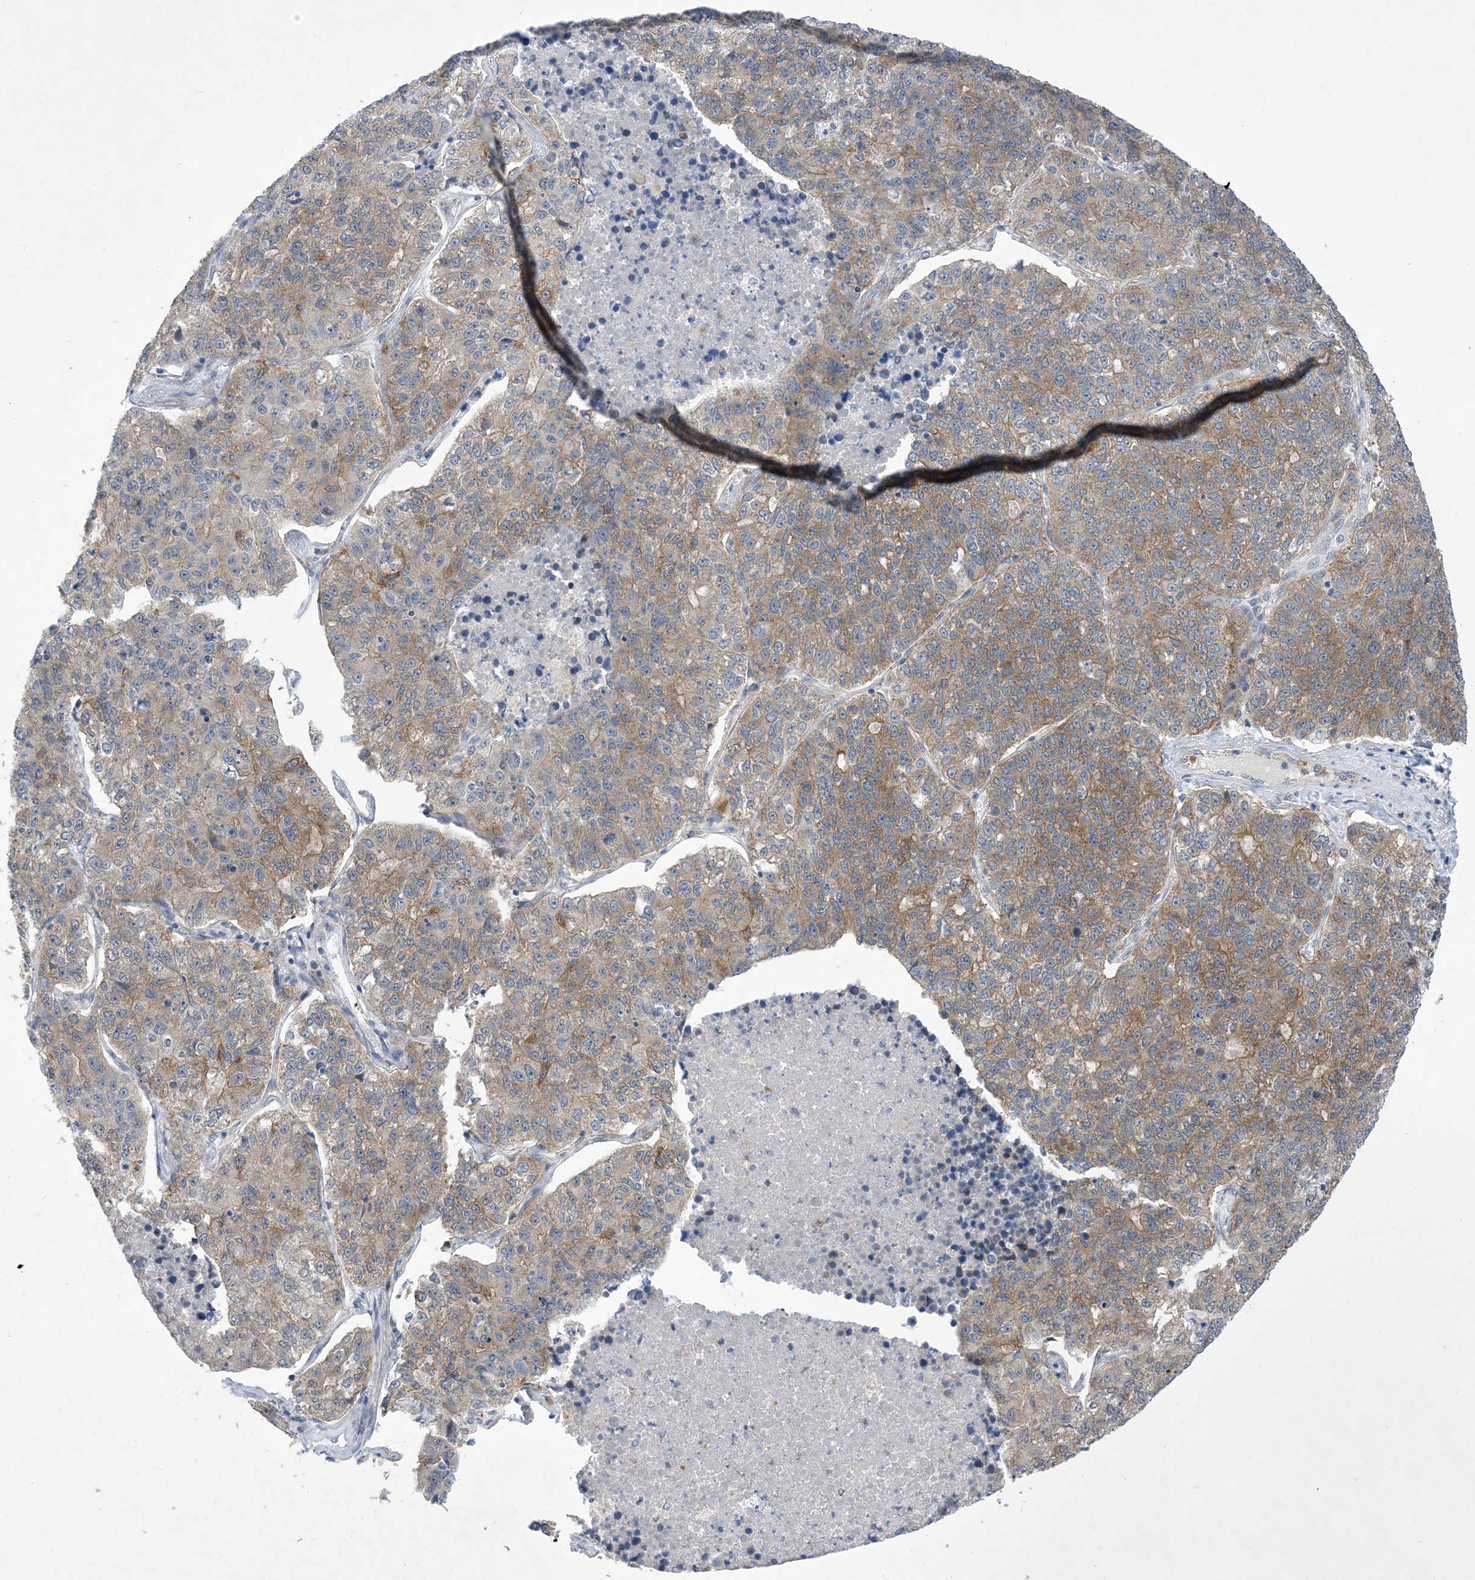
{"staining": {"intensity": "weak", "quantity": ">75%", "location": "cytoplasmic/membranous"}, "tissue": "lung cancer", "cell_type": "Tumor cells", "image_type": "cancer", "snomed": [{"axis": "morphology", "description": "Adenocarcinoma, NOS"}, {"axis": "topography", "description": "Lung"}], "caption": "Human lung cancer stained with a protein marker reveals weak staining in tumor cells.", "gene": "EHBP1", "patient": {"sex": "male", "age": 49}}